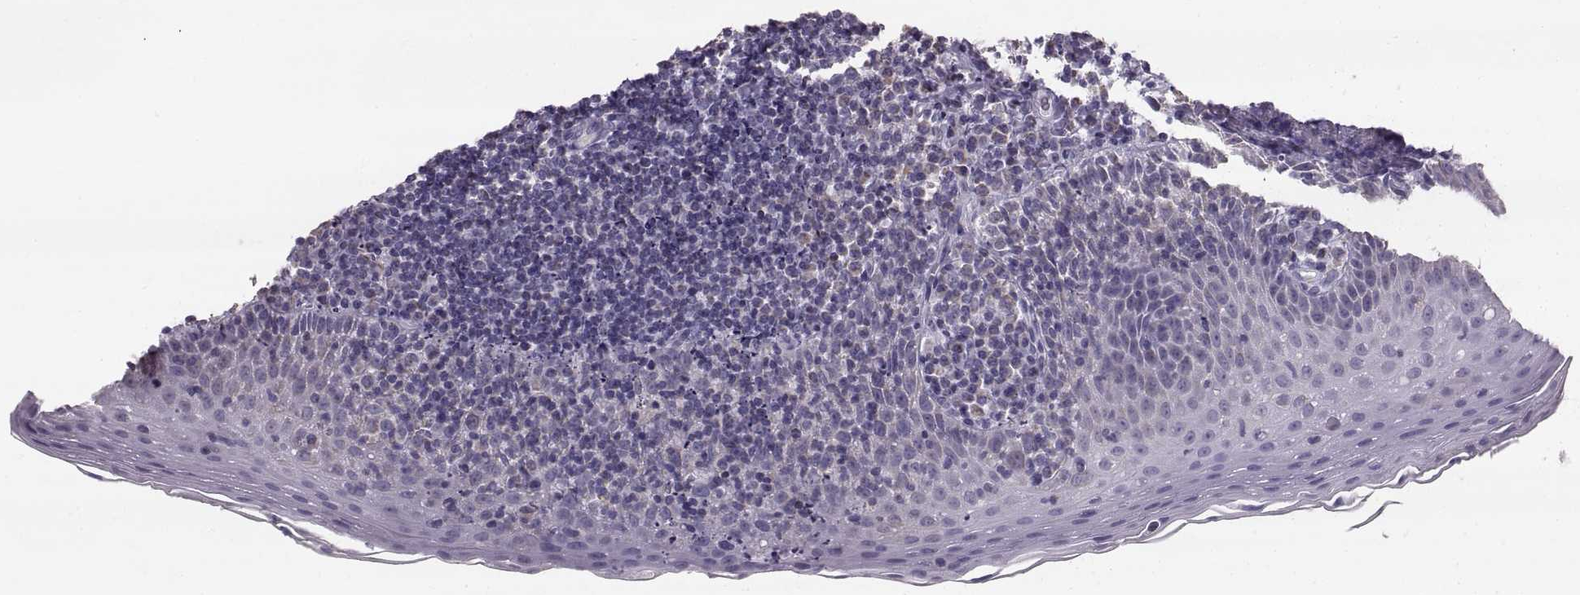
{"staining": {"intensity": "weak", "quantity": "<25%", "location": "cytoplasmic/membranous"}, "tissue": "tonsil", "cell_type": "Germinal center cells", "image_type": "normal", "snomed": [{"axis": "morphology", "description": "Normal tissue, NOS"}, {"axis": "morphology", "description": "Inflammation, NOS"}, {"axis": "topography", "description": "Tonsil"}], "caption": "This is a image of IHC staining of benign tonsil, which shows no staining in germinal center cells.", "gene": "STMND1", "patient": {"sex": "female", "age": 31}}